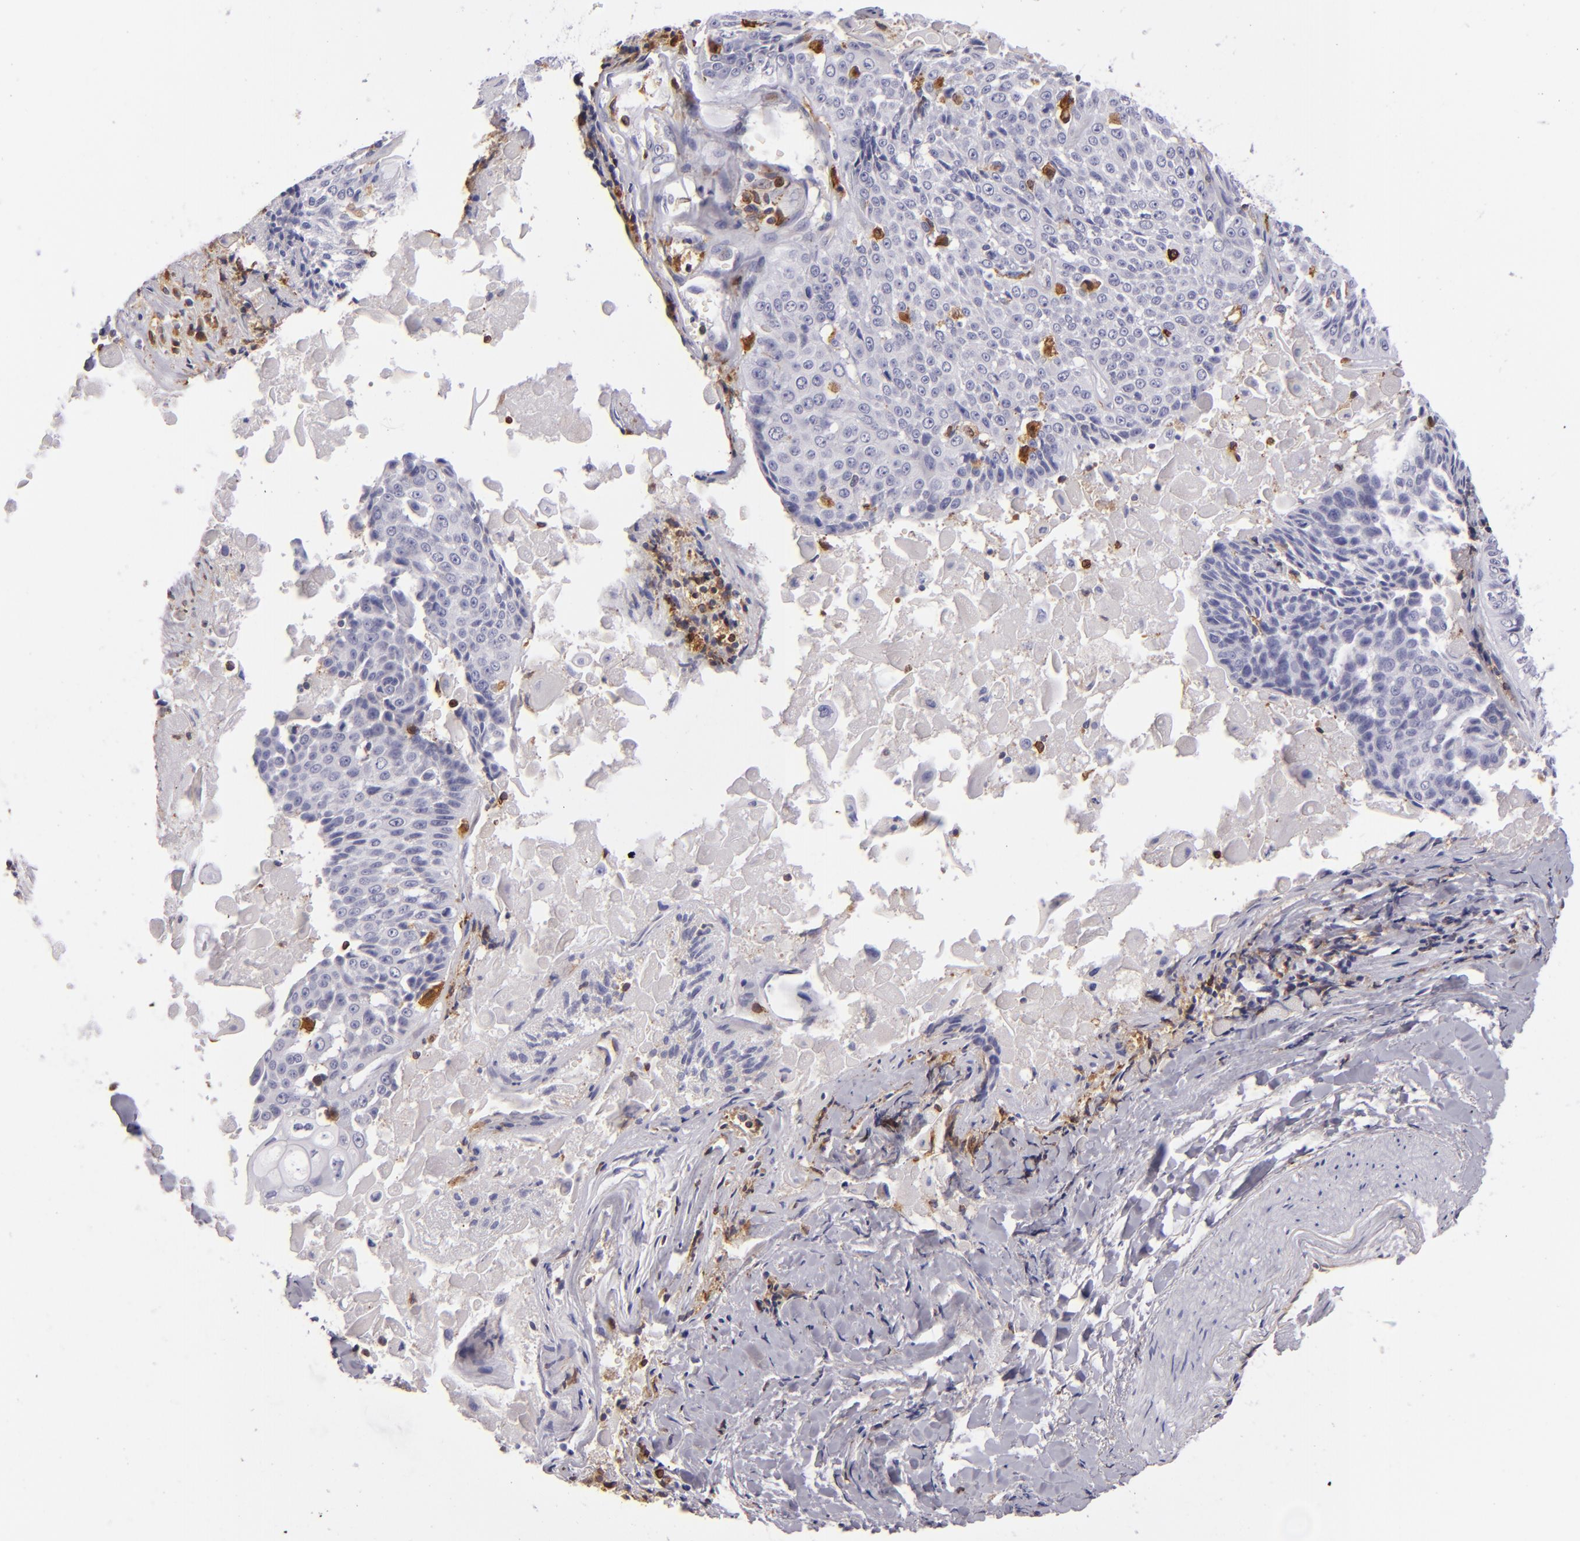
{"staining": {"intensity": "moderate", "quantity": "<25%", "location": "cytoplasmic/membranous"}, "tissue": "lung cancer", "cell_type": "Tumor cells", "image_type": "cancer", "snomed": [{"axis": "morphology", "description": "Adenocarcinoma, NOS"}, {"axis": "topography", "description": "Lung"}], "caption": "Immunohistochemistry (IHC) (DAB) staining of human lung cancer reveals moderate cytoplasmic/membranous protein staining in approximately <25% of tumor cells. (DAB (3,3'-diaminobenzidine) = brown stain, brightfield microscopy at high magnification).", "gene": "CD74", "patient": {"sex": "male", "age": 60}}